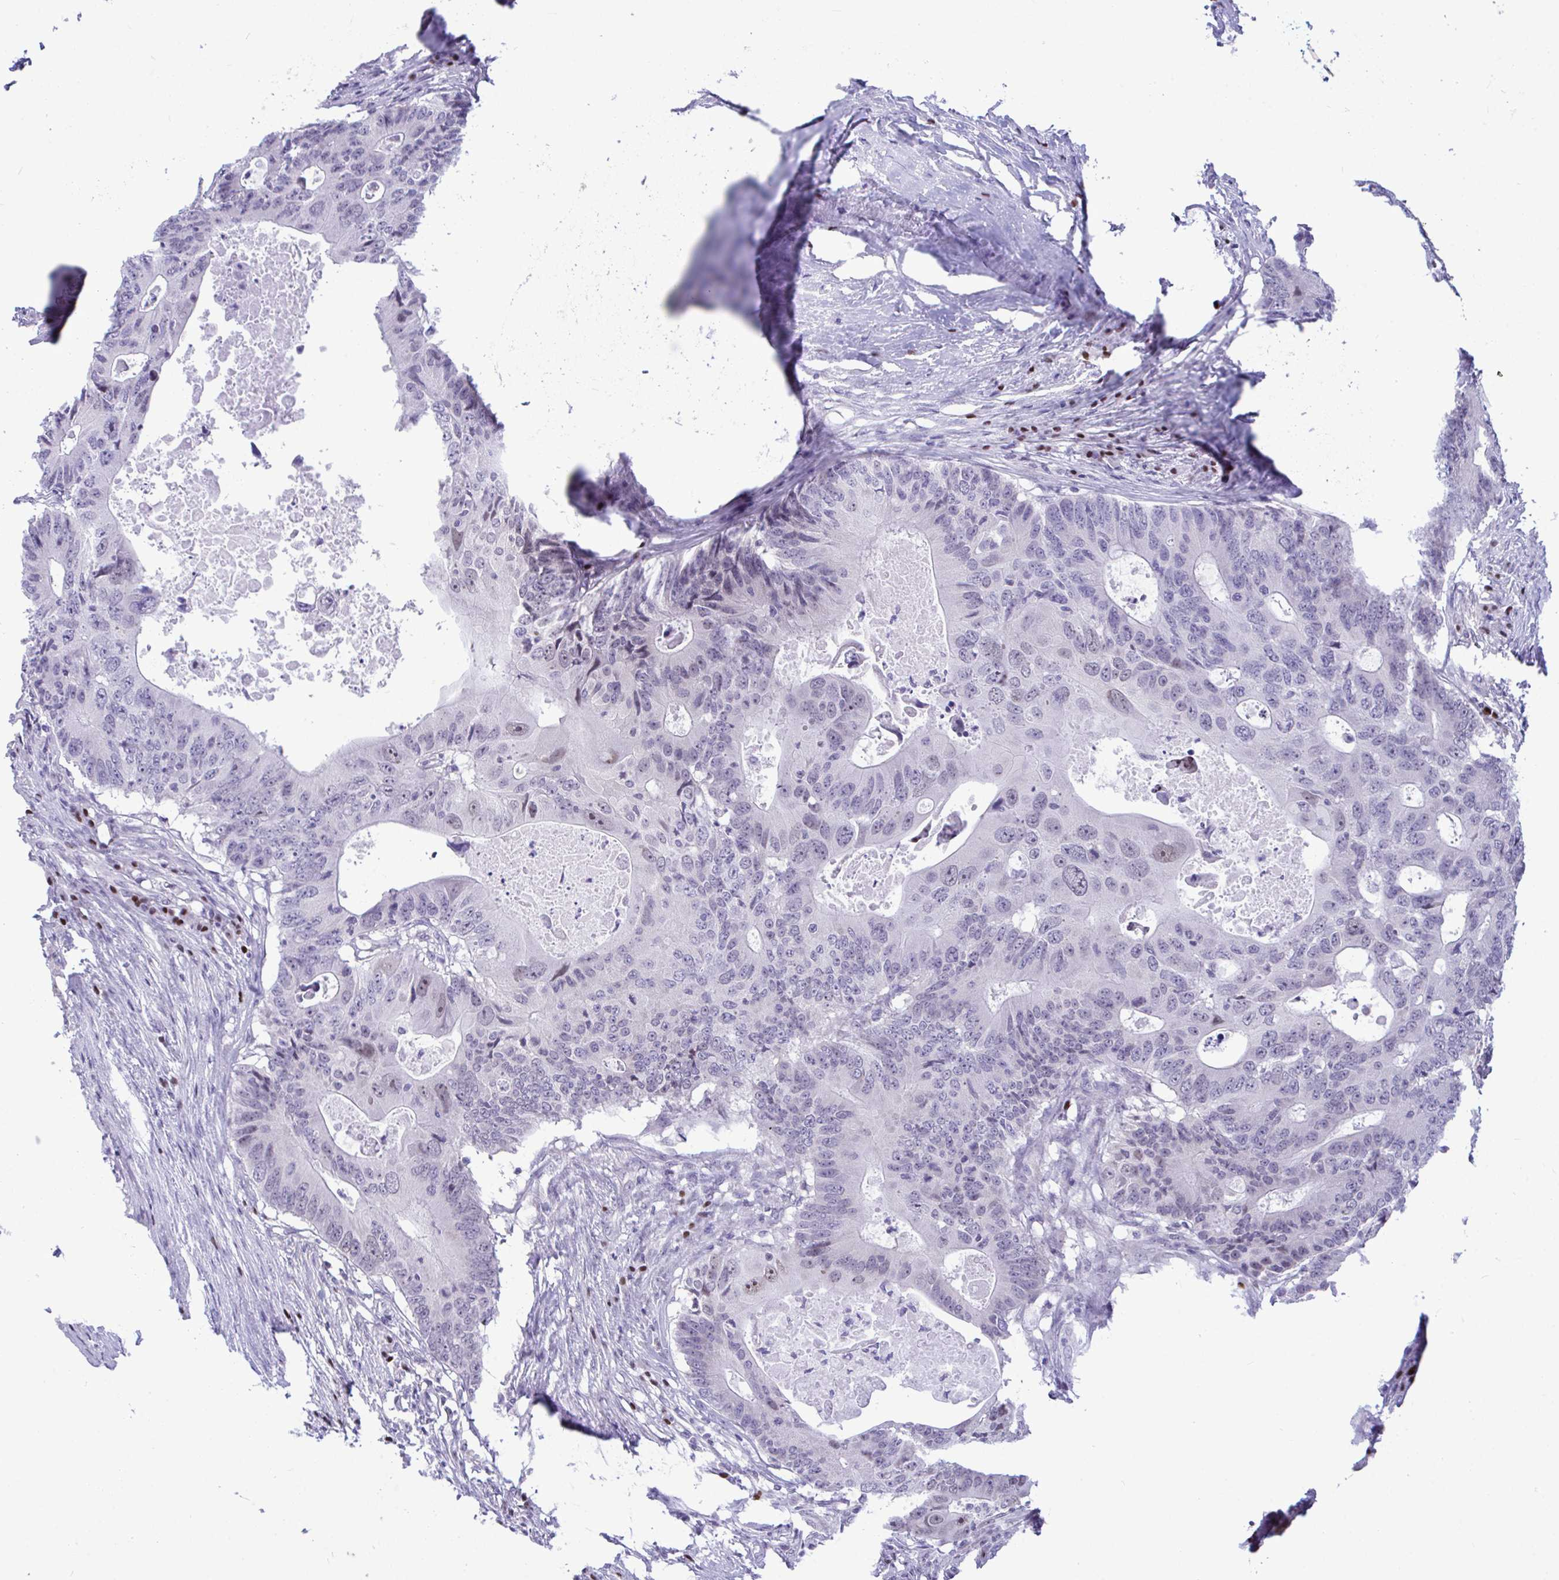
{"staining": {"intensity": "weak", "quantity": "<25%", "location": "nuclear"}, "tissue": "colorectal cancer", "cell_type": "Tumor cells", "image_type": "cancer", "snomed": [{"axis": "morphology", "description": "Adenocarcinoma, NOS"}, {"axis": "topography", "description": "Colon"}], "caption": "Adenocarcinoma (colorectal) stained for a protein using IHC shows no staining tumor cells.", "gene": "SLC25A51", "patient": {"sex": "male", "age": 71}}